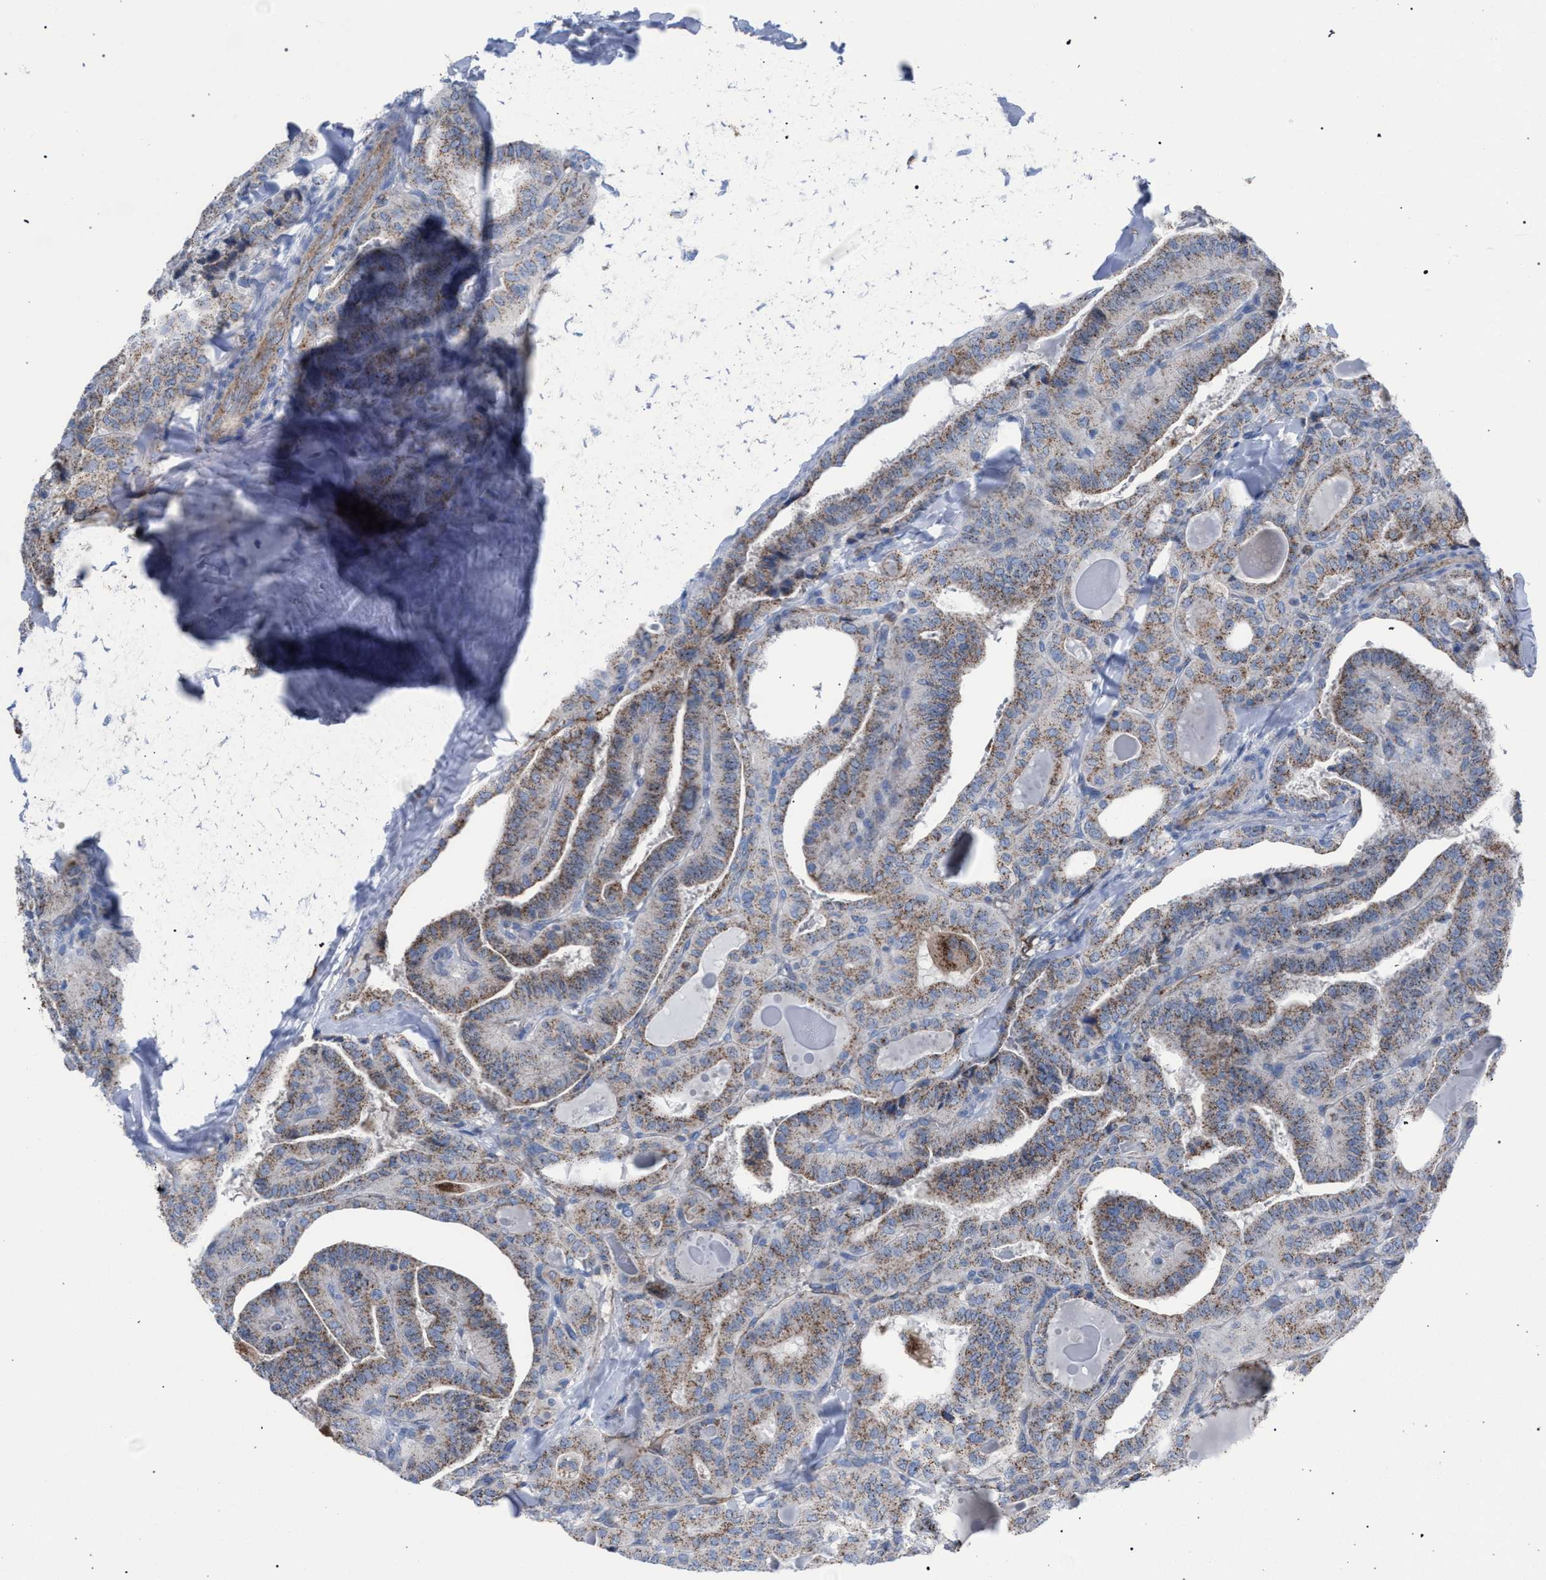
{"staining": {"intensity": "weak", "quantity": ">75%", "location": "cytoplasmic/membranous"}, "tissue": "thyroid cancer", "cell_type": "Tumor cells", "image_type": "cancer", "snomed": [{"axis": "morphology", "description": "Papillary adenocarcinoma, NOS"}, {"axis": "topography", "description": "Thyroid gland"}], "caption": "Weak cytoplasmic/membranous staining is seen in about >75% of tumor cells in thyroid cancer.", "gene": "HSD17B4", "patient": {"sex": "male", "age": 77}}